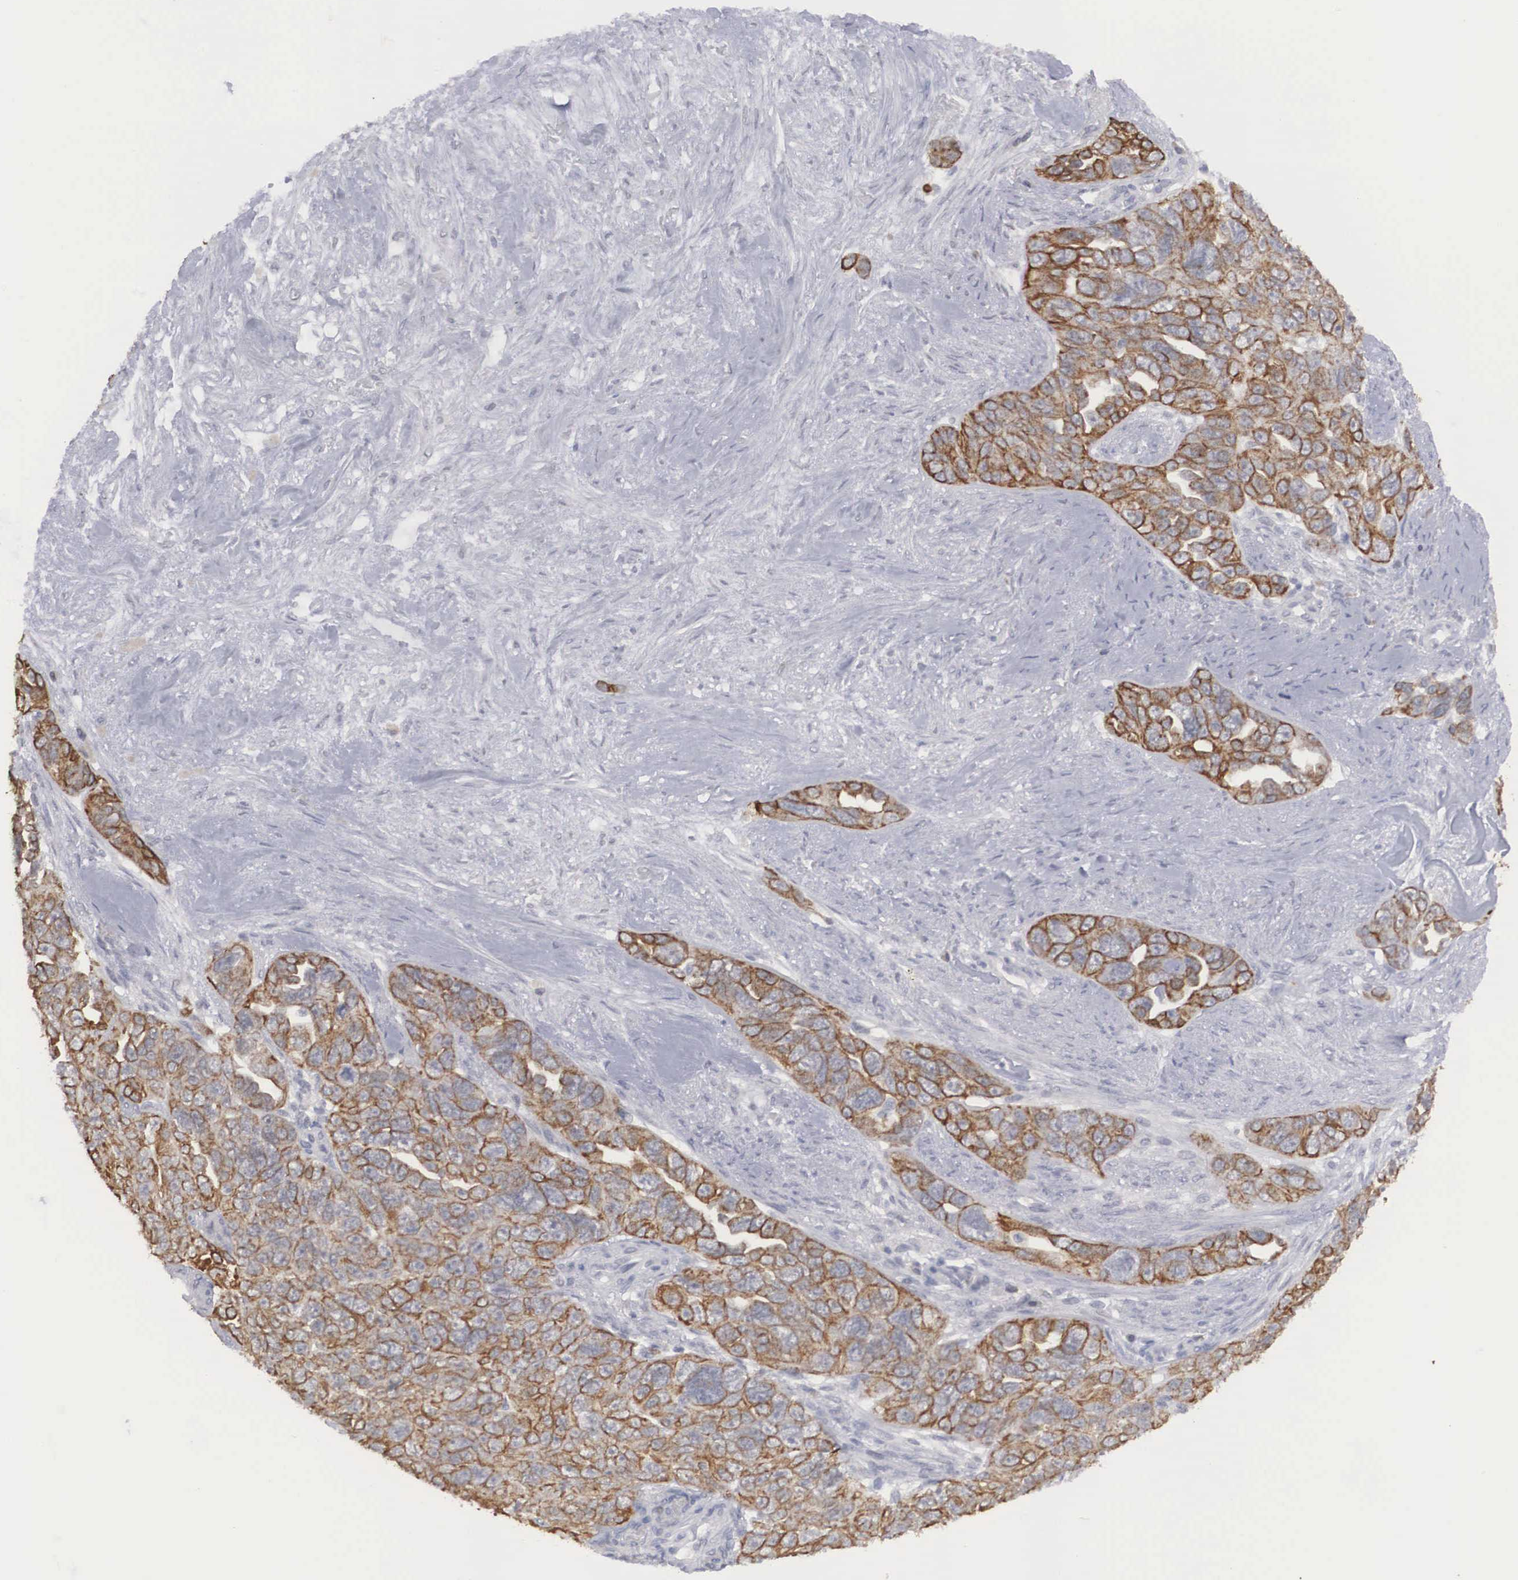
{"staining": {"intensity": "moderate", "quantity": "25%-75%", "location": "cytoplasmic/membranous"}, "tissue": "ovarian cancer", "cell_type": "Tumor cells", "image_type": "cancer", "snomed": [{"axis": "morphology", "description": "Cystadenocarcinoma, serous, NOS"}, {"axis": "topography", "description": "Ovary"}], "caption": "Immunohistochemistry (IHC) of human serous cystadenocarcinoma (ovarian) demonstrates medium levels of moderate cytoplasmic/membranous staining in approximately 25%-75% of tumor cells. (IHC, brightfield microscopy, high magnification).", "gene": "WDR89", "patient": {"sex": "female", "age": 63}}